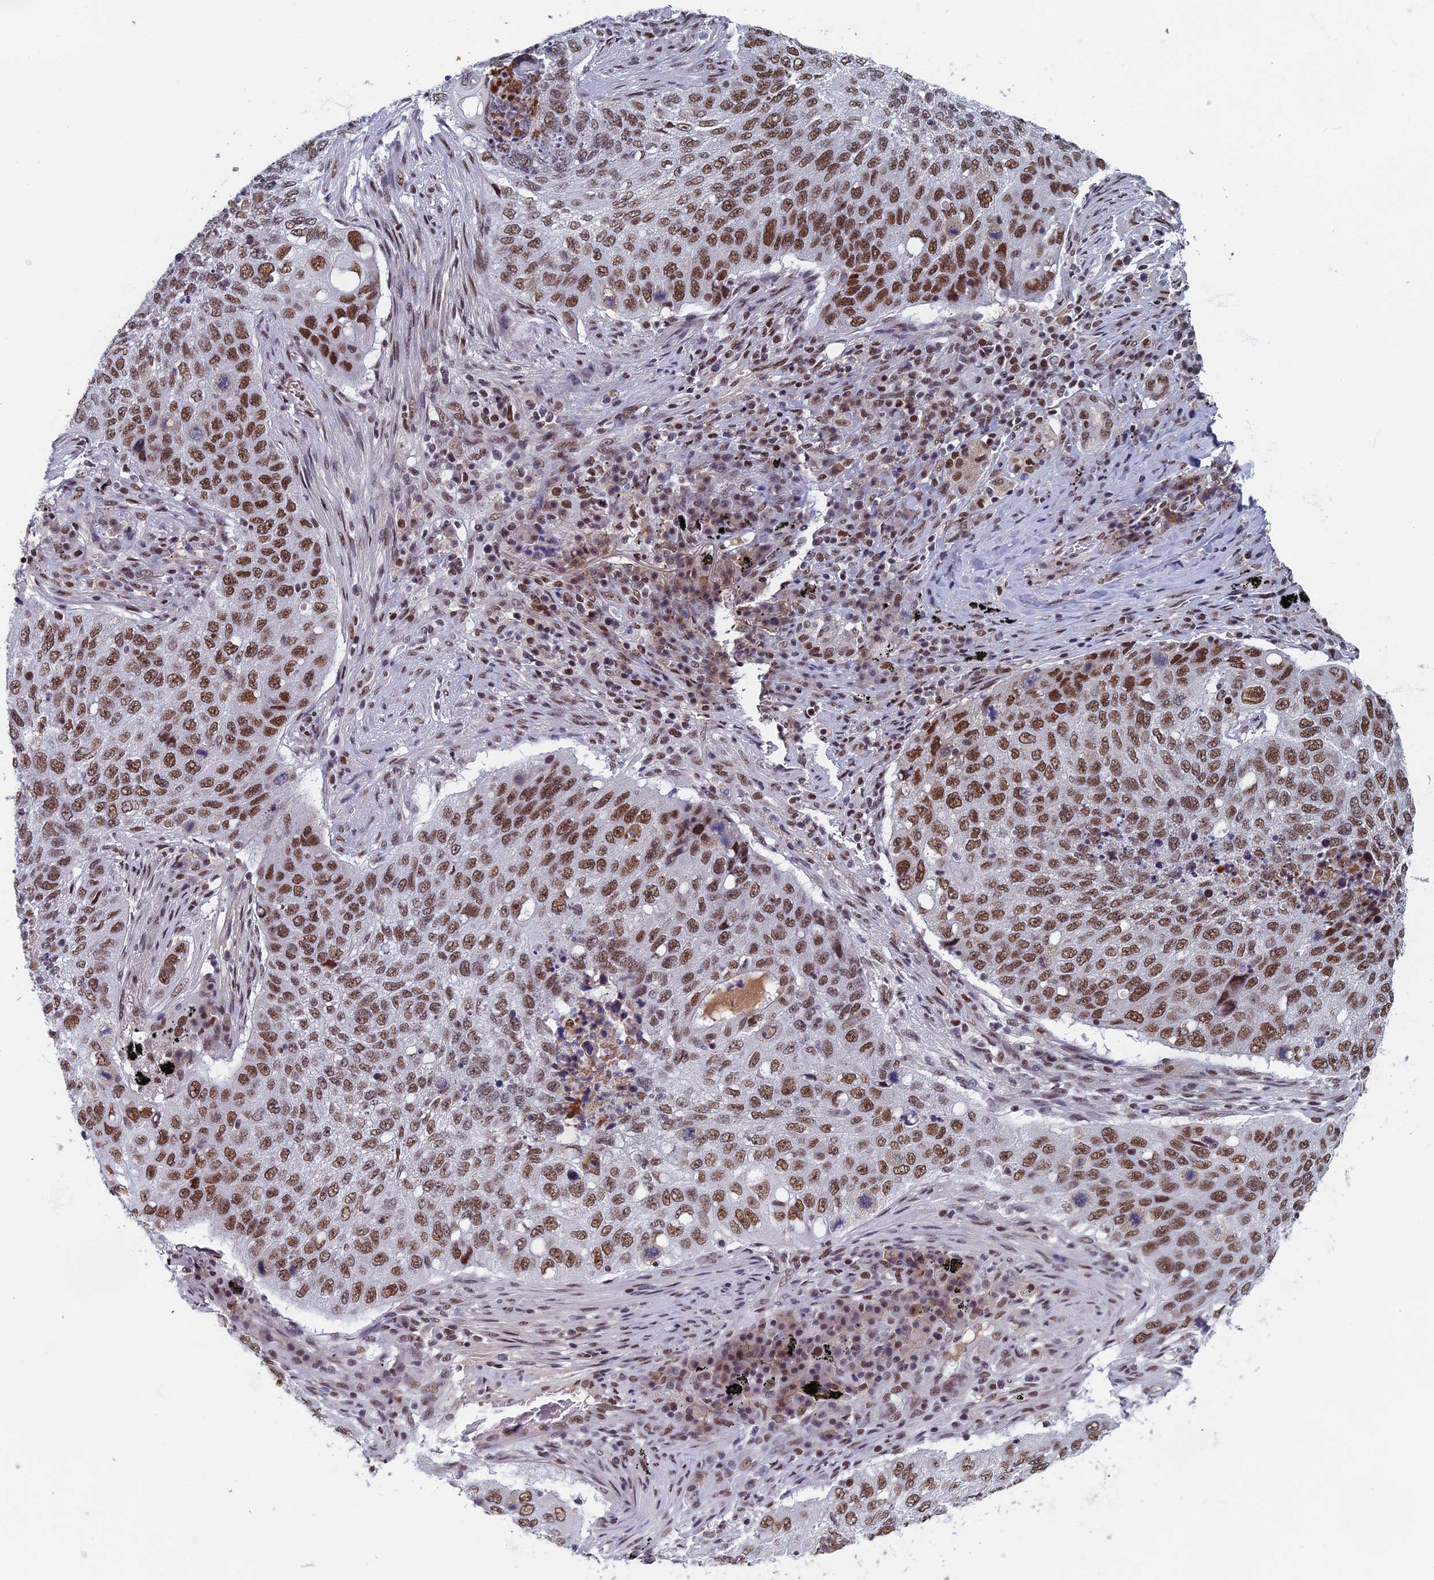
{"staining": {"intensity": "moderate", "quantity": ">75%", "location": "nuclear"}, "tissue": "lung cancer", "cell_type": "Tumor cells", "image_type": "cancer", "snomed": [{"axis": "morphology", "description": "Squamous cell carcinoma, NOS"}, {"axis": "topography", "description": "Lung"}], "caption": "Protein expression by IHC demonstrates moderate nuclear staining in approximately >75% of tumor cells in lung squamous cell carcinoma. (Brightfield microscopy of DAB IHC at high magnification).", "gene": "TAF13", "patient": {"sex": "female", "age": 63}}